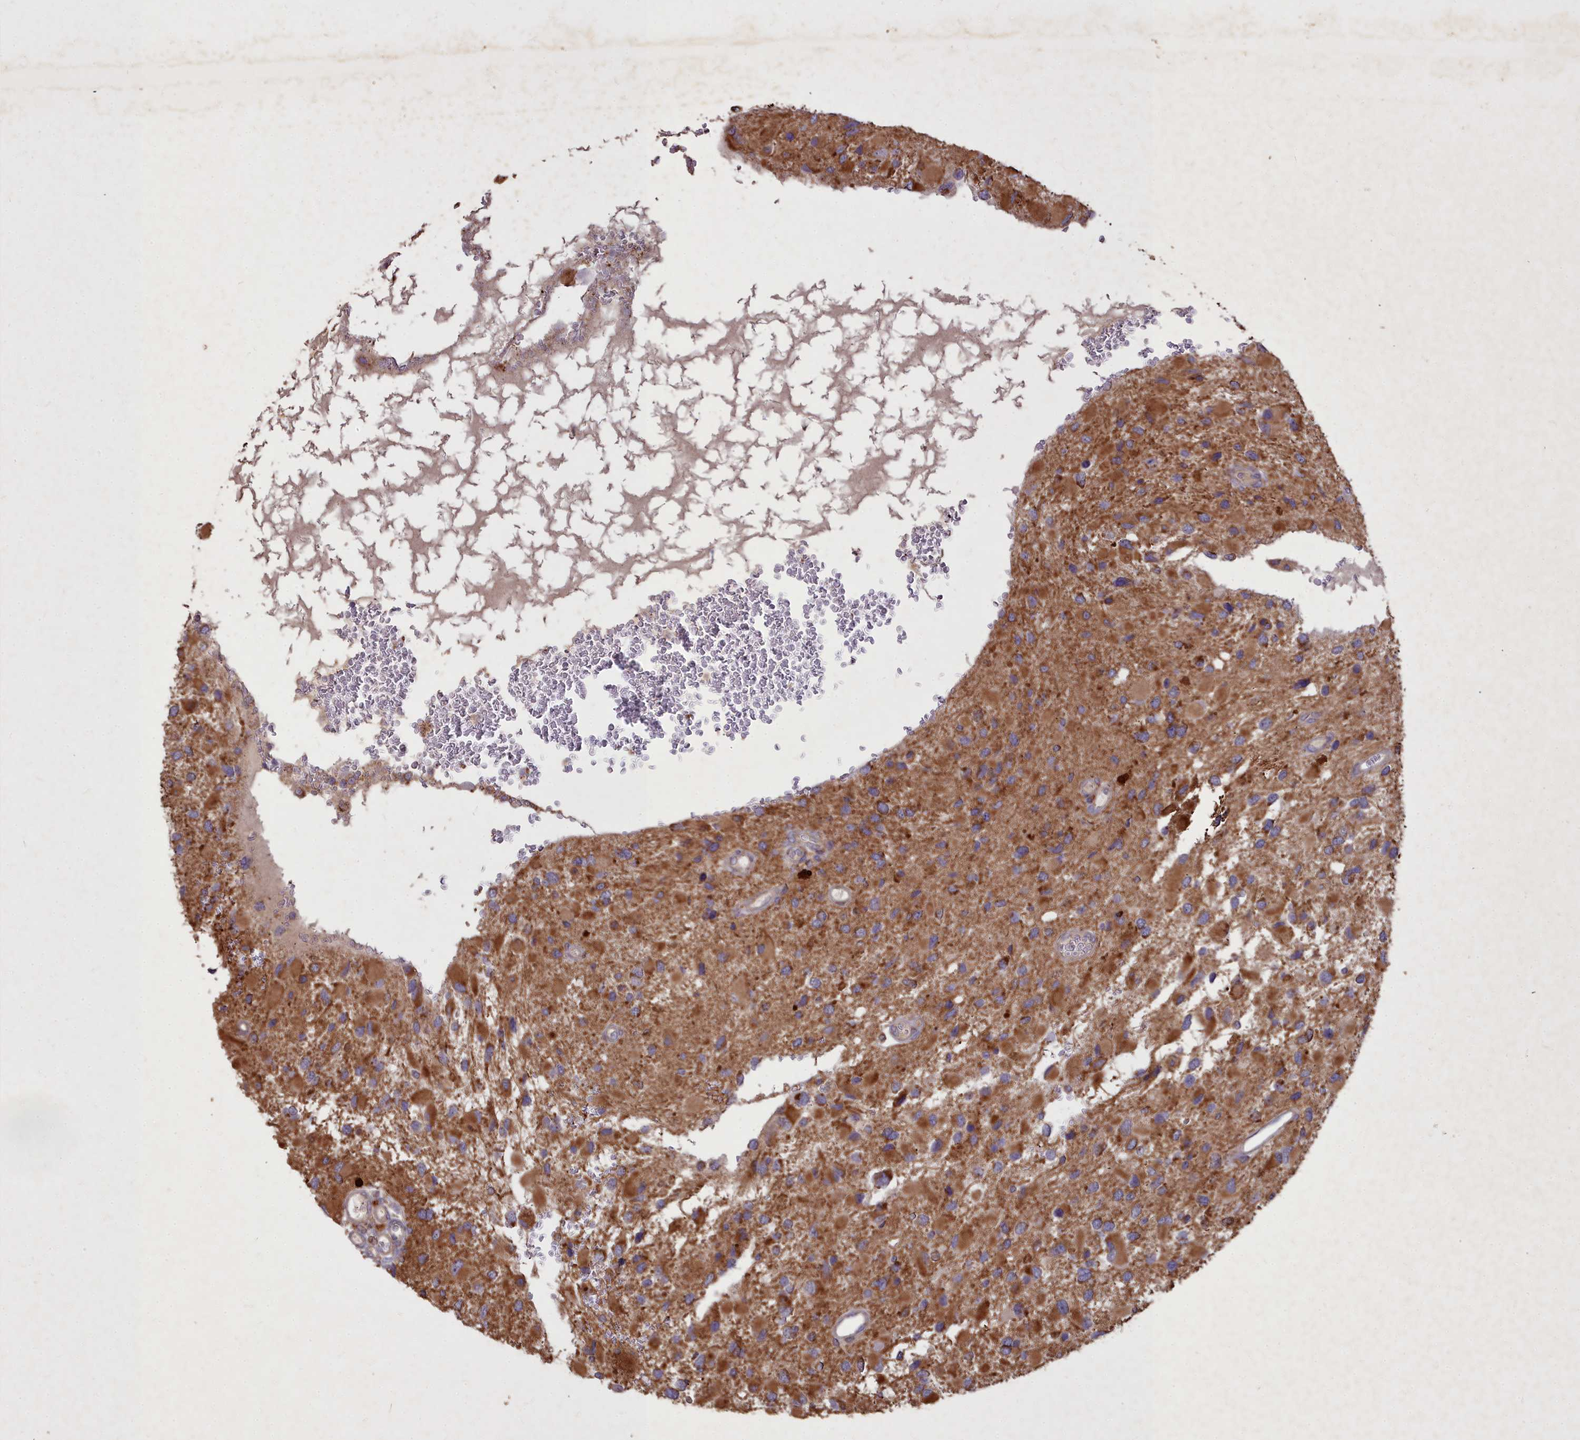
{"staining": {"intensity": "moderate", "quantity": ">75%", "location": "cytoplasmic/membranous"}, "tissue": "glioma", "cell_type": "Tumor cells", "image_type": "cancer", "snomed": [{"axis": "morphology", "description": "Glioma, malignant, High grade"}, {"axis": "topography", "description": "Brain"}], "caption": "Malignant glioma (high-grade) was stained to show a protein in brown. There is medium levels of moderate cytoplasmic/membranous expression in approximately >75% of tumor cells.", "gene": "COX11", "patient": {"sex": "male", "age": 53}}